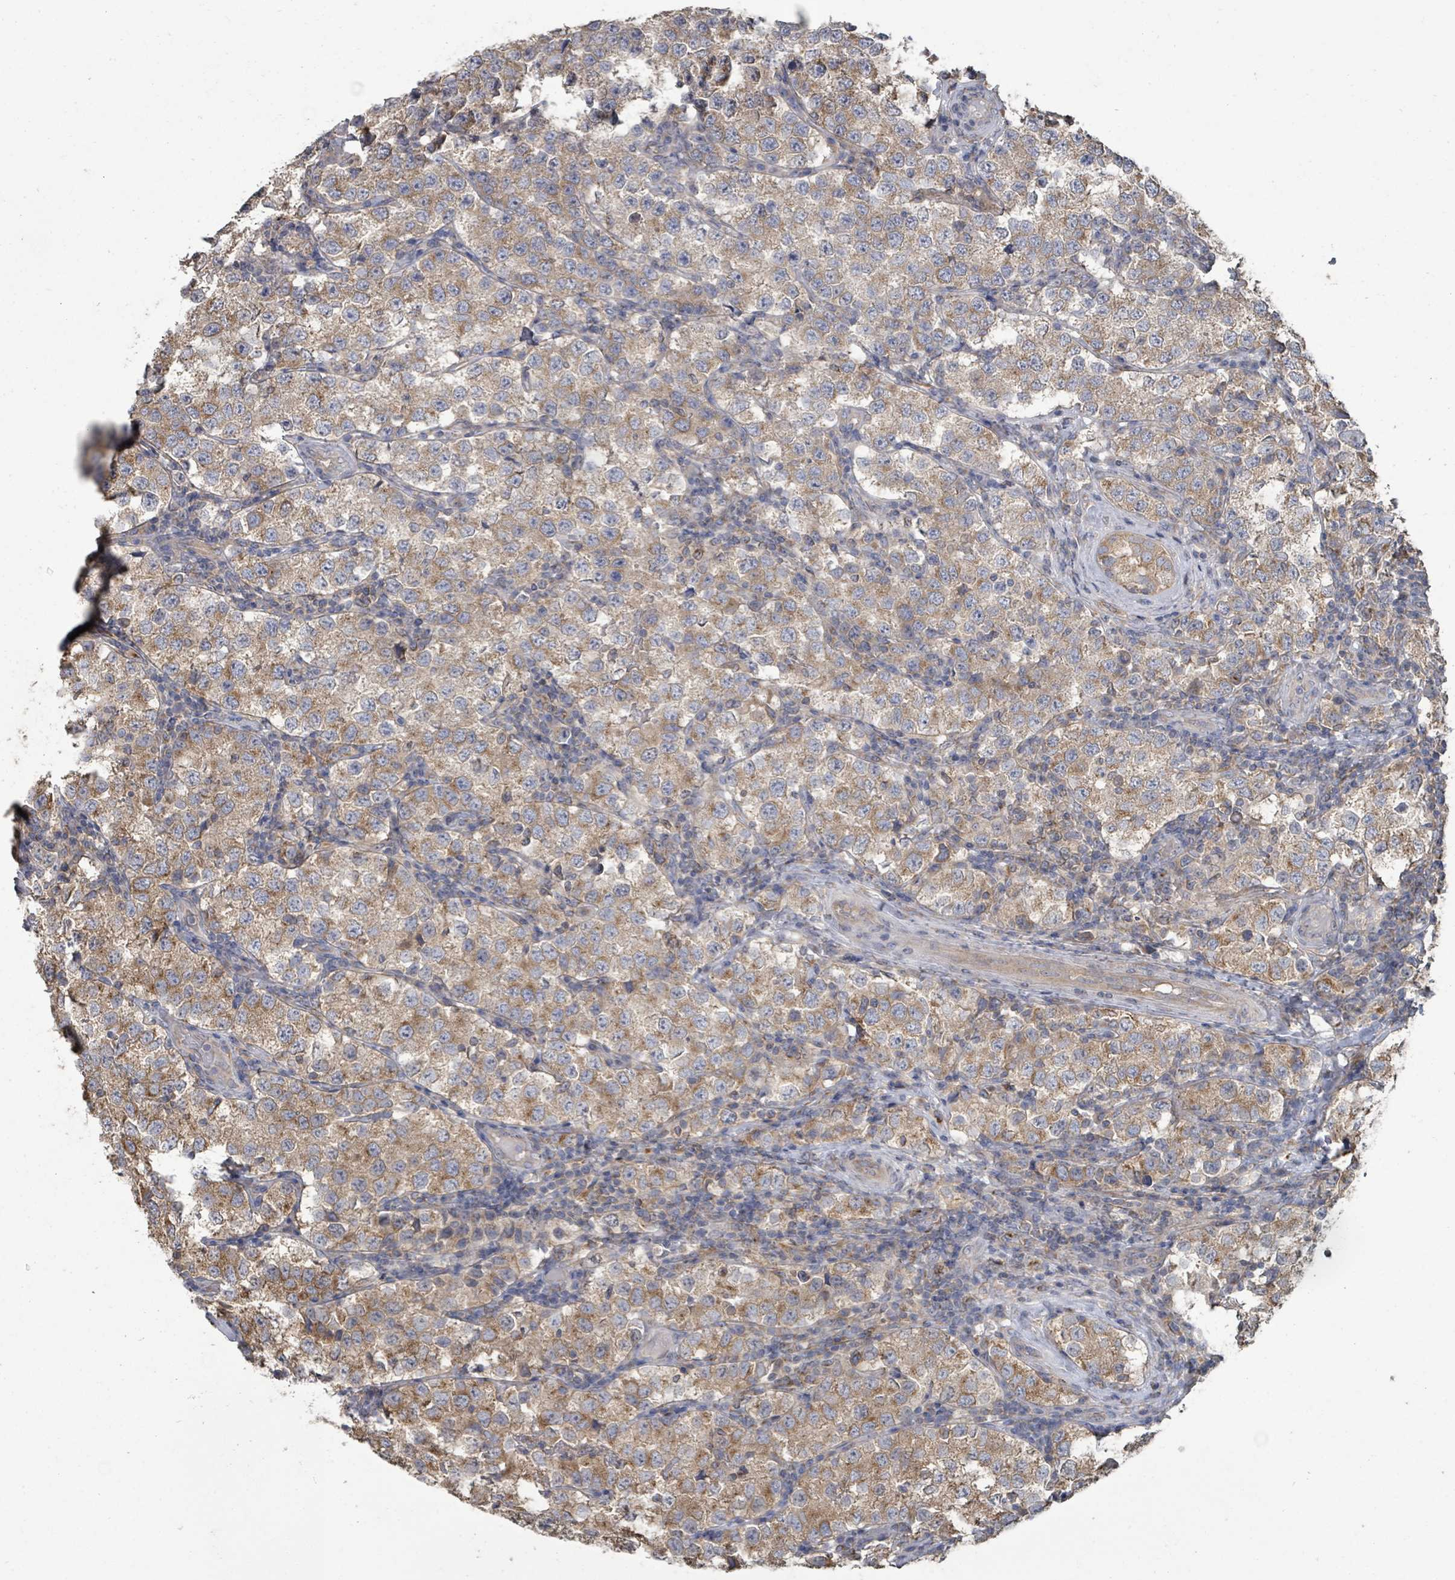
{"staining": {"intensity": "moderate", "quantity": ">75%", "location": "cytoplasmic/membranous"}, "tissue": "testis cancer", "cell_type": "Tumor cells", "image_type": "cancer", "snomed": [{"axis": "morphology", "description": "Seminoma, NOS"}, {"axis": "topography", "description": "Testis"}], "caption": "Immunohistochemical staining of human testis cancer displays medium levels of moderate cytoplasmic/membranous expression in about >75% of tumor cells.", "gene": "SLC9A7", "patient": {"sex": "male", "age": 34}}